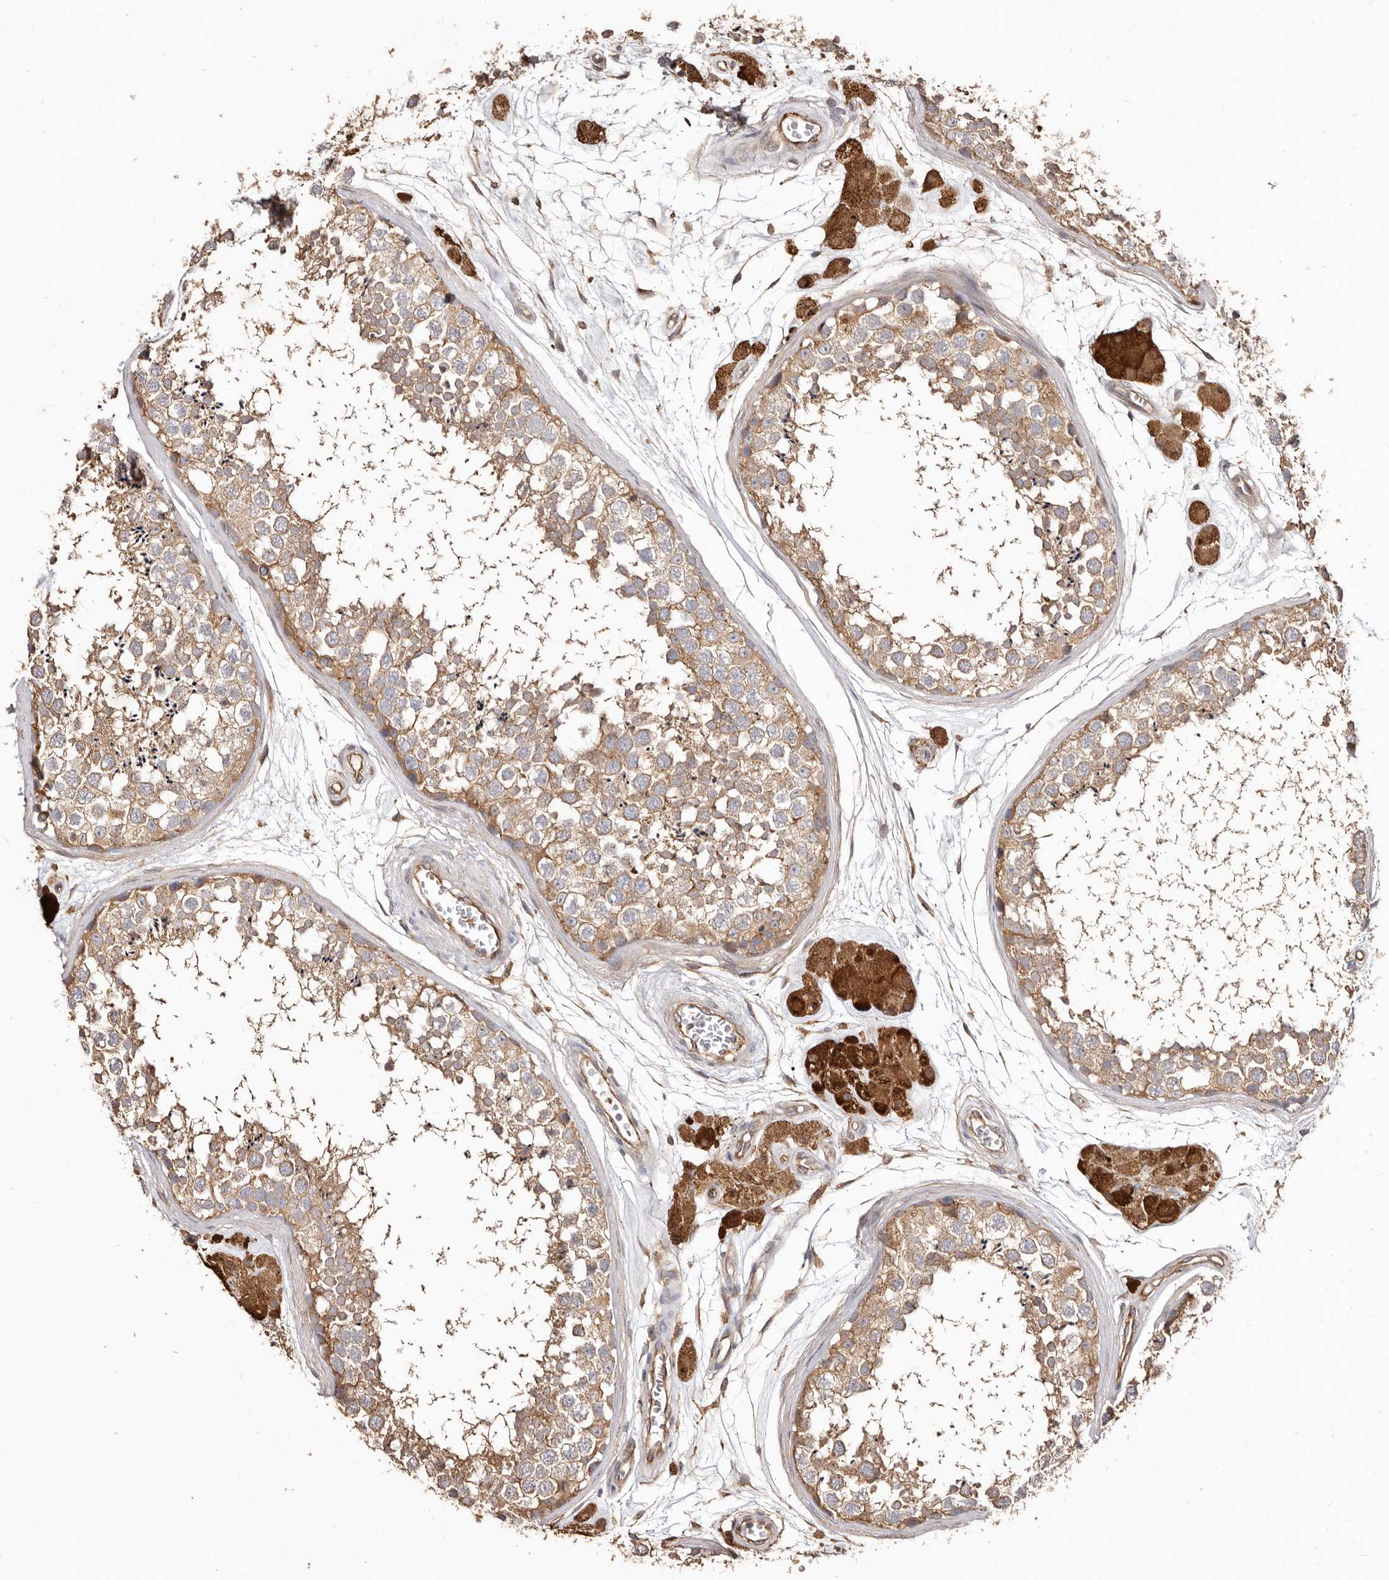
{"staining": {"intensity": "moderate", "quantity": ">75%", "location": "cytoplasmic/membranous"}, "tissue": "testis", "cell_type": "Cells in seminiferous ducts", "image_type": "normal", "snomed": [{"axis": "morphology", "description": "Normal tissue, NOS"}, {"axis": "topography", "description": "Testis"}], "caption": "Protein positivity by immunohistochemistry (IHC) exhibits moderate cytoplasmic/membranous staining in about >75% of cells in seminiferous ducts in normal testis.", "gene": "LRRC25", "patient": {"sex": "male", "age": 56}}